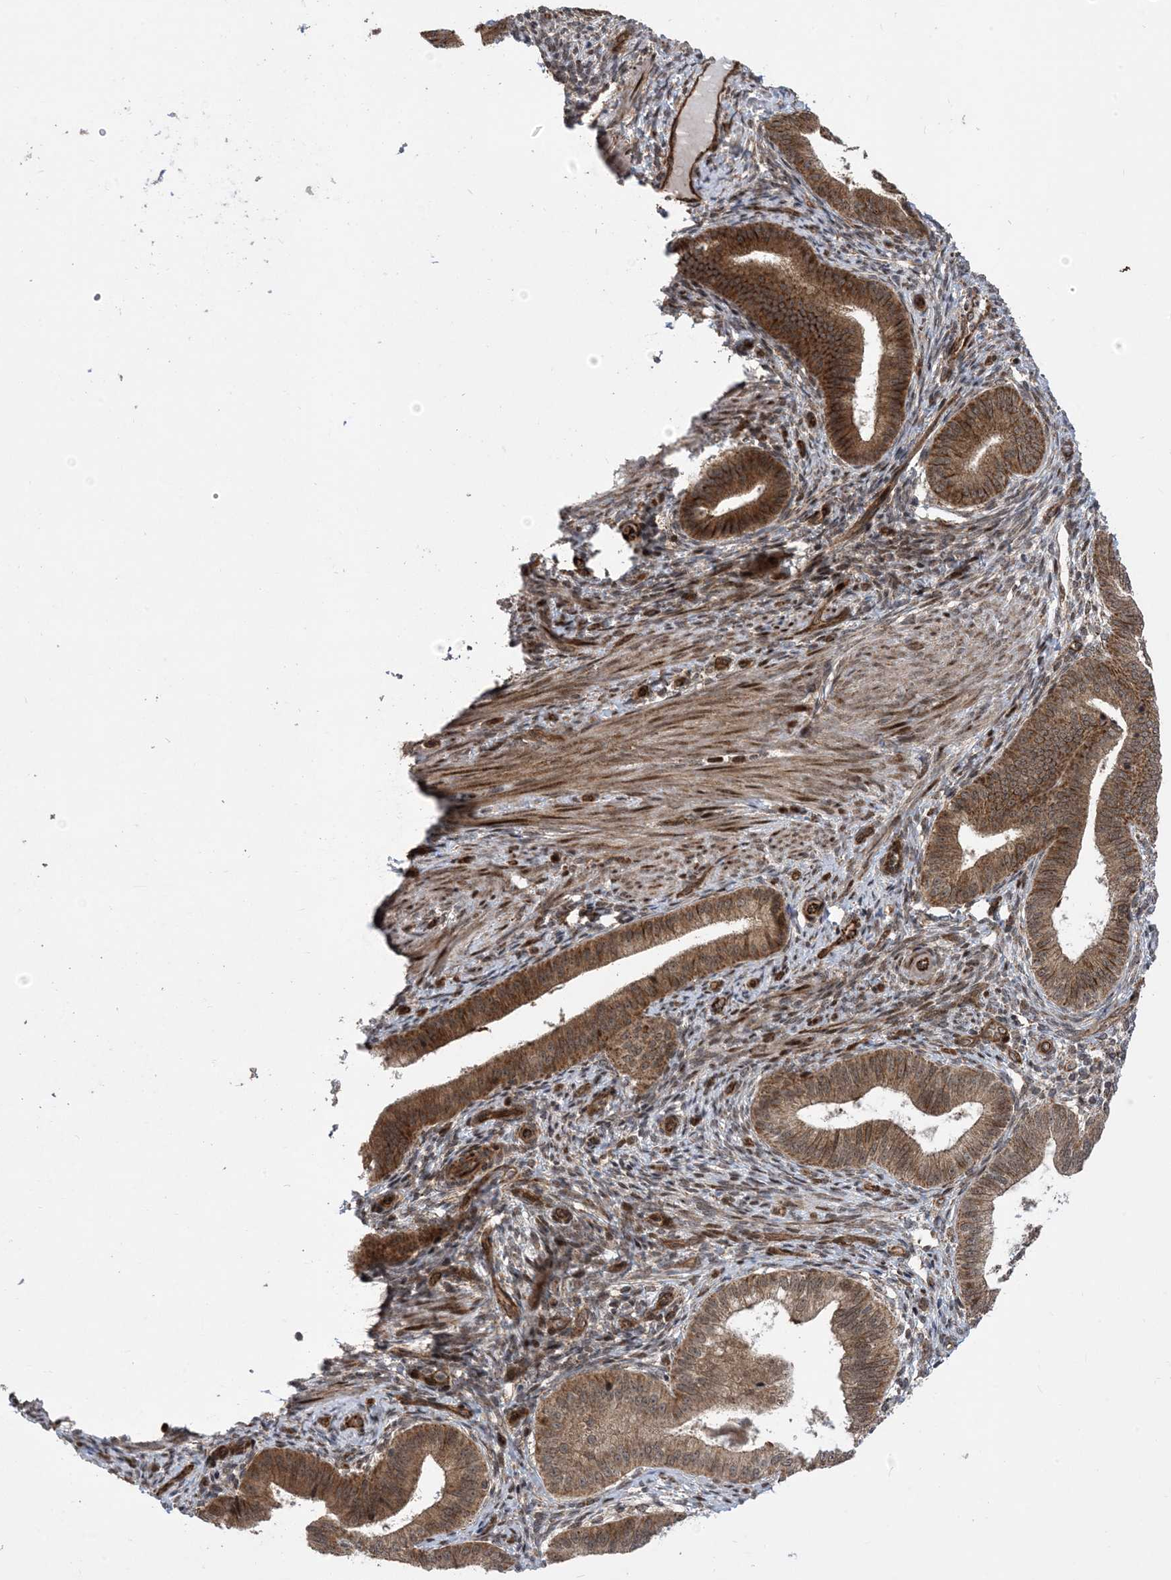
{"staining": {"intensity": "moderate", "quantity": "<25%", "location": "cytoplasmic/membranous,nuclear"}, "tissue": "endometrium", "cell_type": "Cells in endometrial stroma", "image_type": "normal", "snomed": [{"axis": "morphology", "description": "Normal tissue, NOS"}, {"axis": "topography", "description": "Endometrium"}], "caption": "A high-resolution photomicrograph shows immunohistochemistry (IHC) staining of benign endometrium, which displays moderate cytoplasmic/membranous,nuclear positivity in approximately <25% of cells in endometrial stroma. (DAB = brown stain, brightfield microscopy at high magnification).", "gene": "FAM9B", "patient": {"sex": "female", "age": 39}}